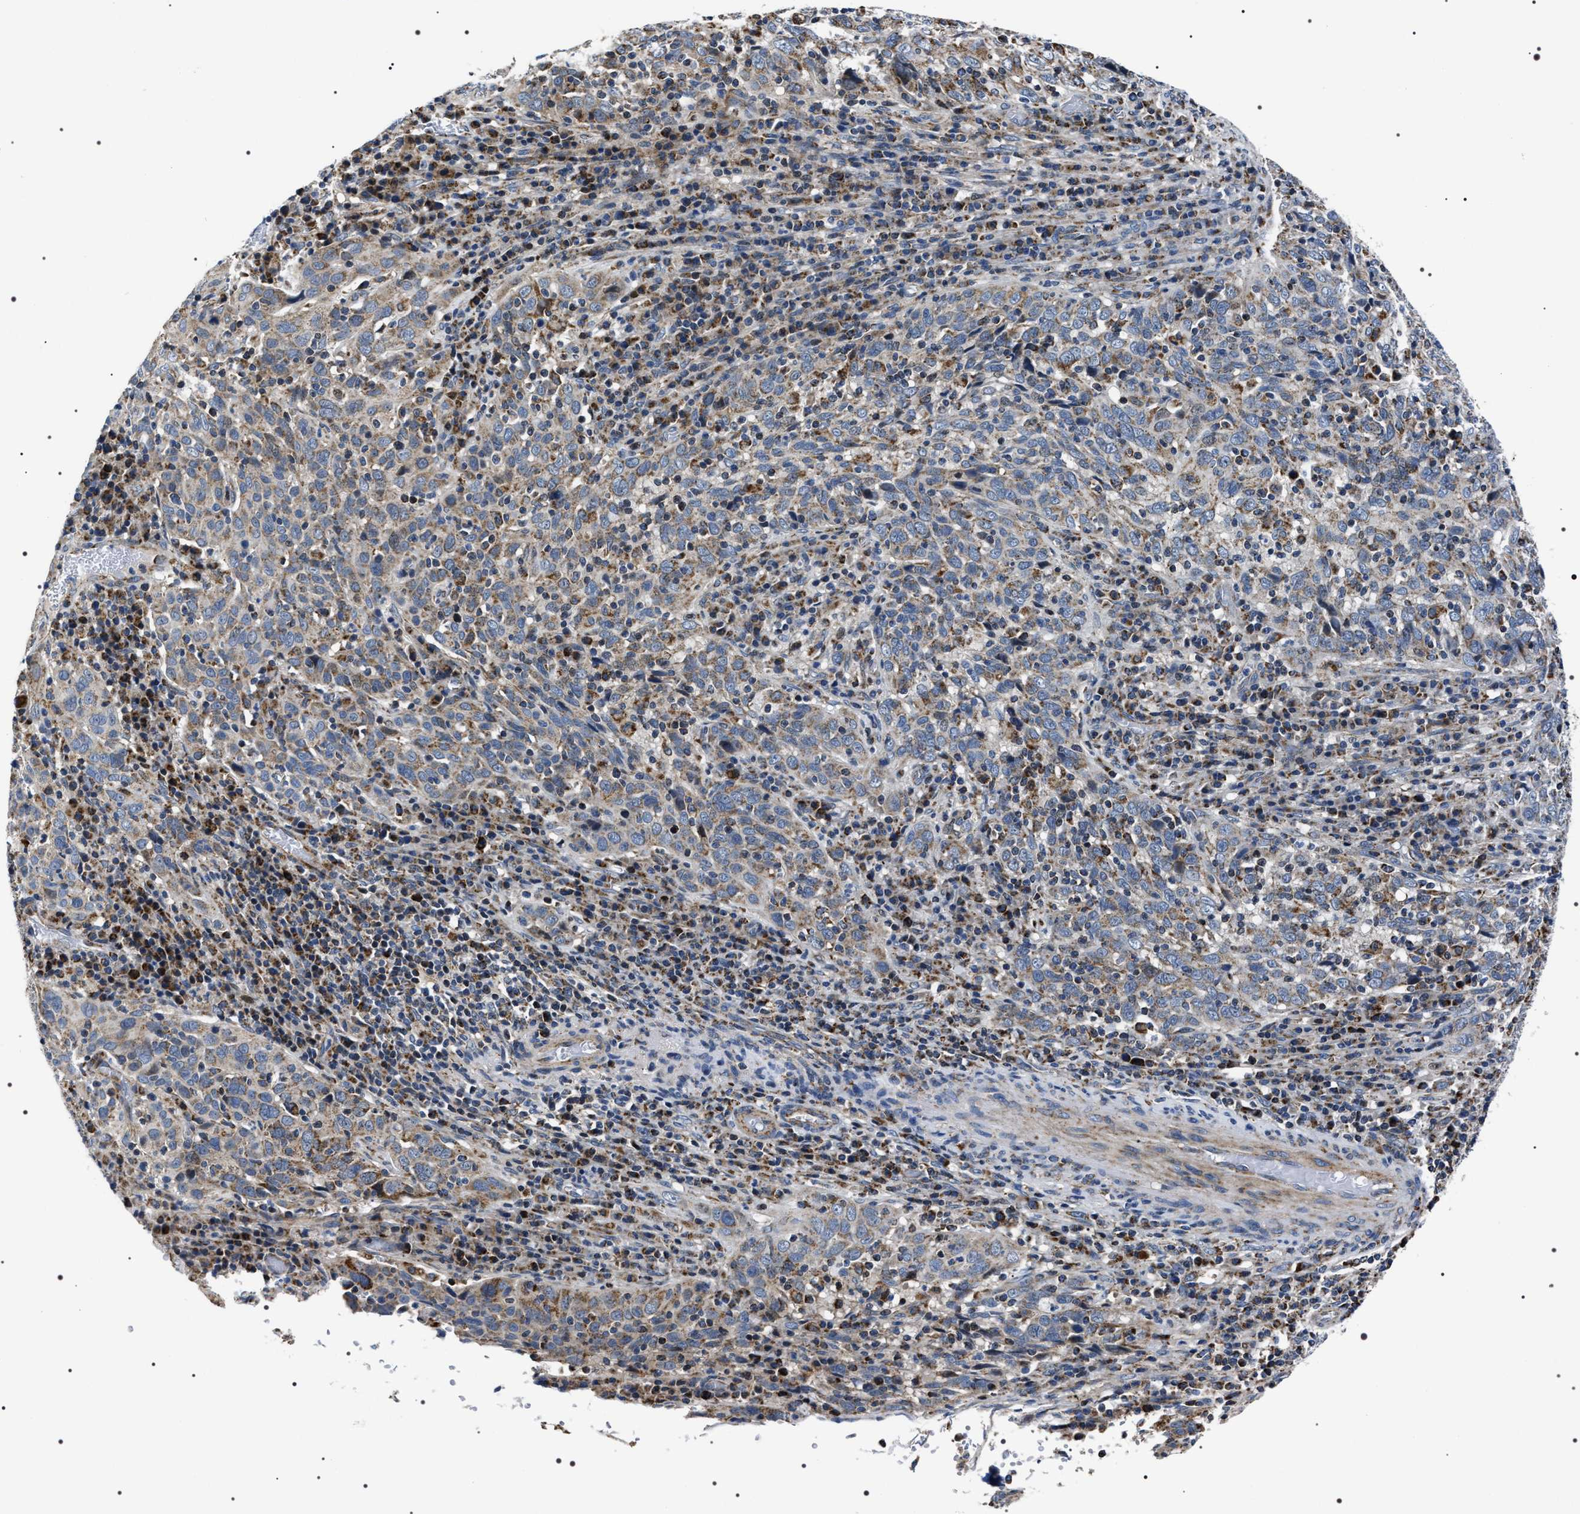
{"staining": {"intensity": "weak", "quantity": ">75%", "location": "cytoplasmic/membranous"}, "tissue": "cervical cancer", "cell_type": "Tumor cells", "image_type": "cancer", "snomed": [{"axis": "morphology", "description": "Squamous cell carcinoma, NOS"}, {"axis": "topography", "description": "Cervix"}], "caption": "Brown immunohistochemical staining in human cervical squamous cell carcinoma exhibits weak cytoplasmic/membranous expression in about >75% of tumor cells.", "gene": "NTMT1", "patient": {"sex": "female", "age": 46}}